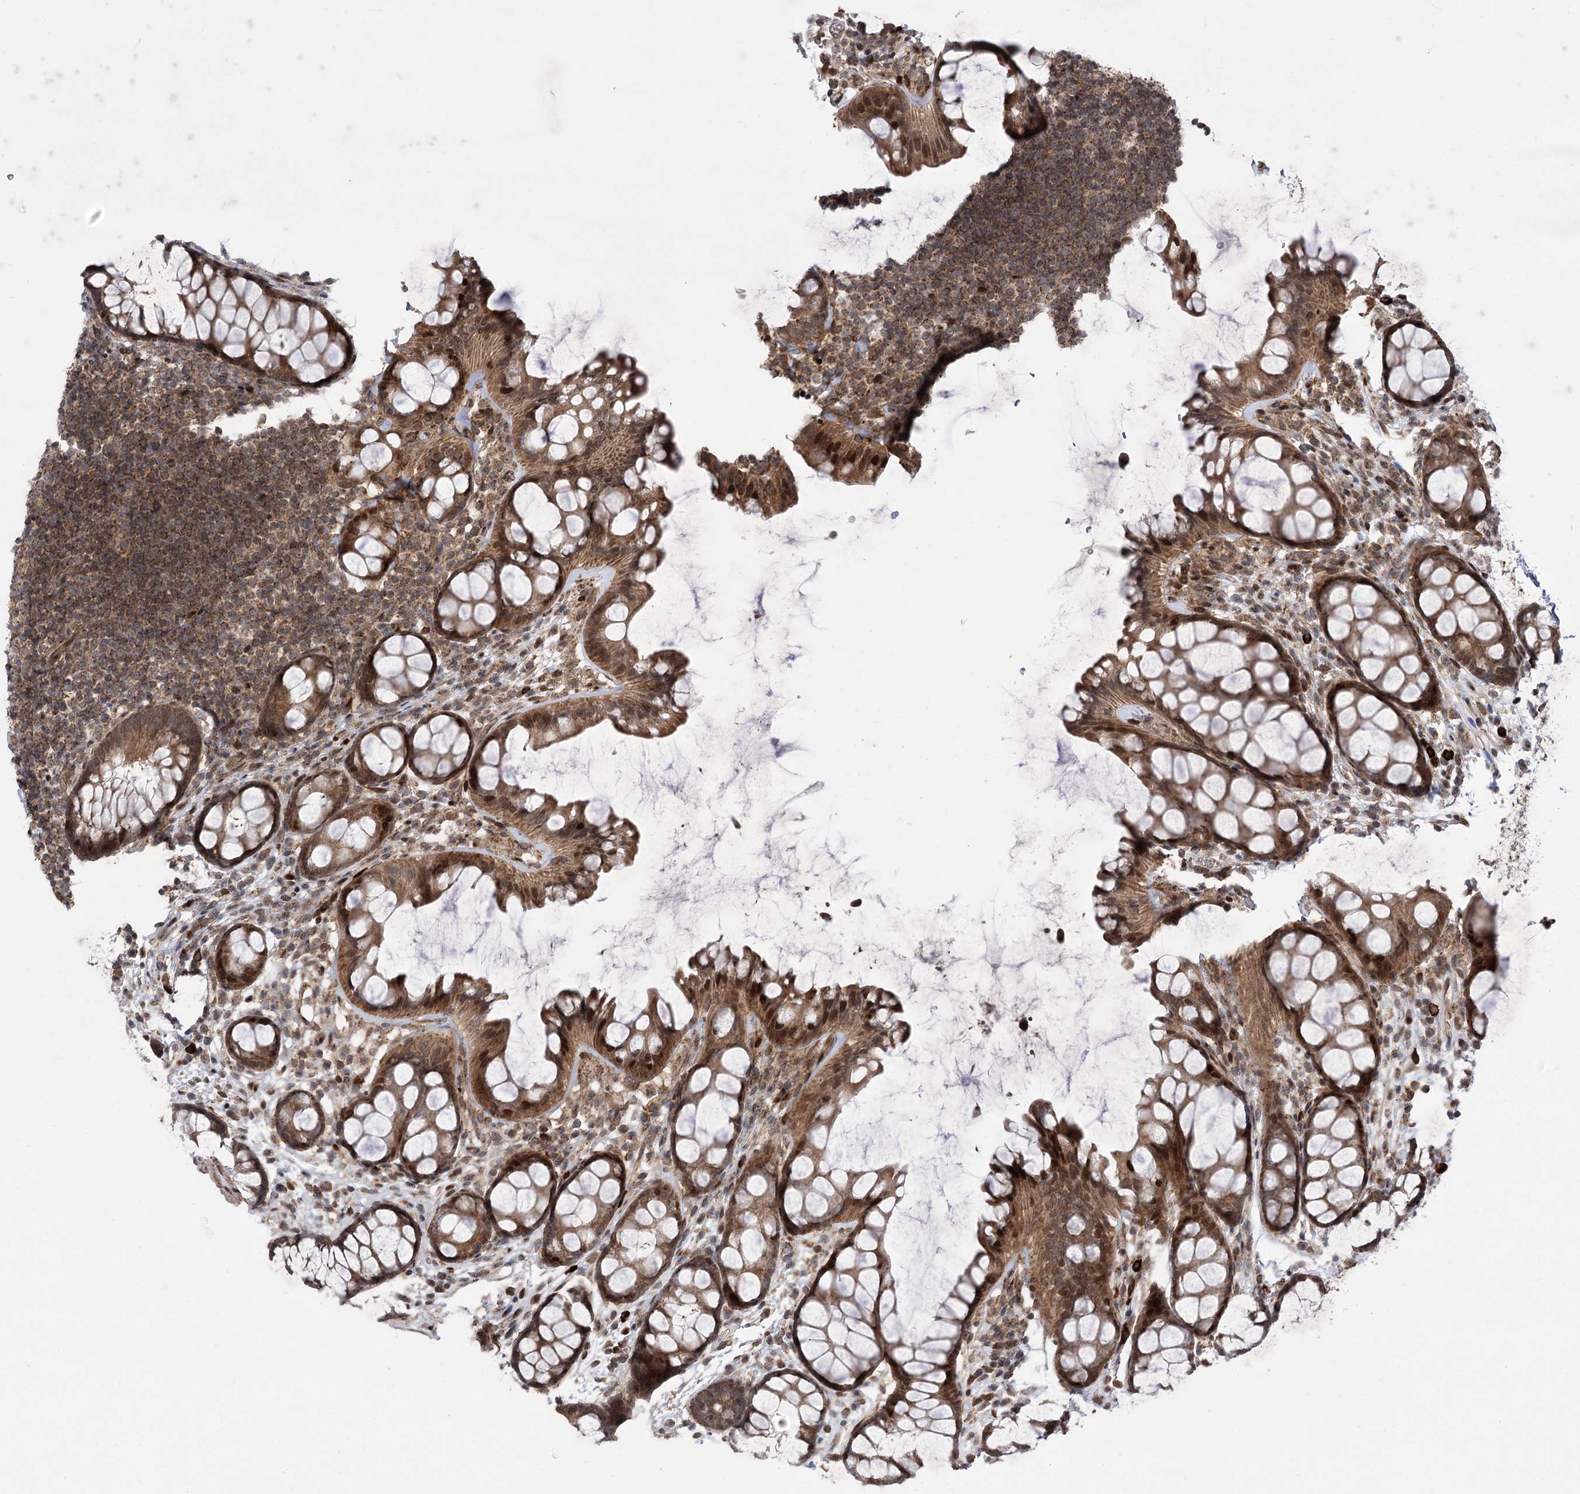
{"staining": {"intensity": "moderate", "quantity": ">75%", "location": "cytoplasmic/membranous,nuclear"}, "tissue": "colon", "cell_type": "Endothelial cells", "image_type": "normal", "snomed": [{"axis": "morphology", "description": "Normal tissue, NOS"}, {"axis": "topography", "description": "Colon"}], "caption": "A brown stain highlights moderate cytoplasmic/membranous,nuclear staining of a protein in endothelial cells of benign human colon.", "gene": "TENM2", "patient": {"sex": "female", "age": 82}}